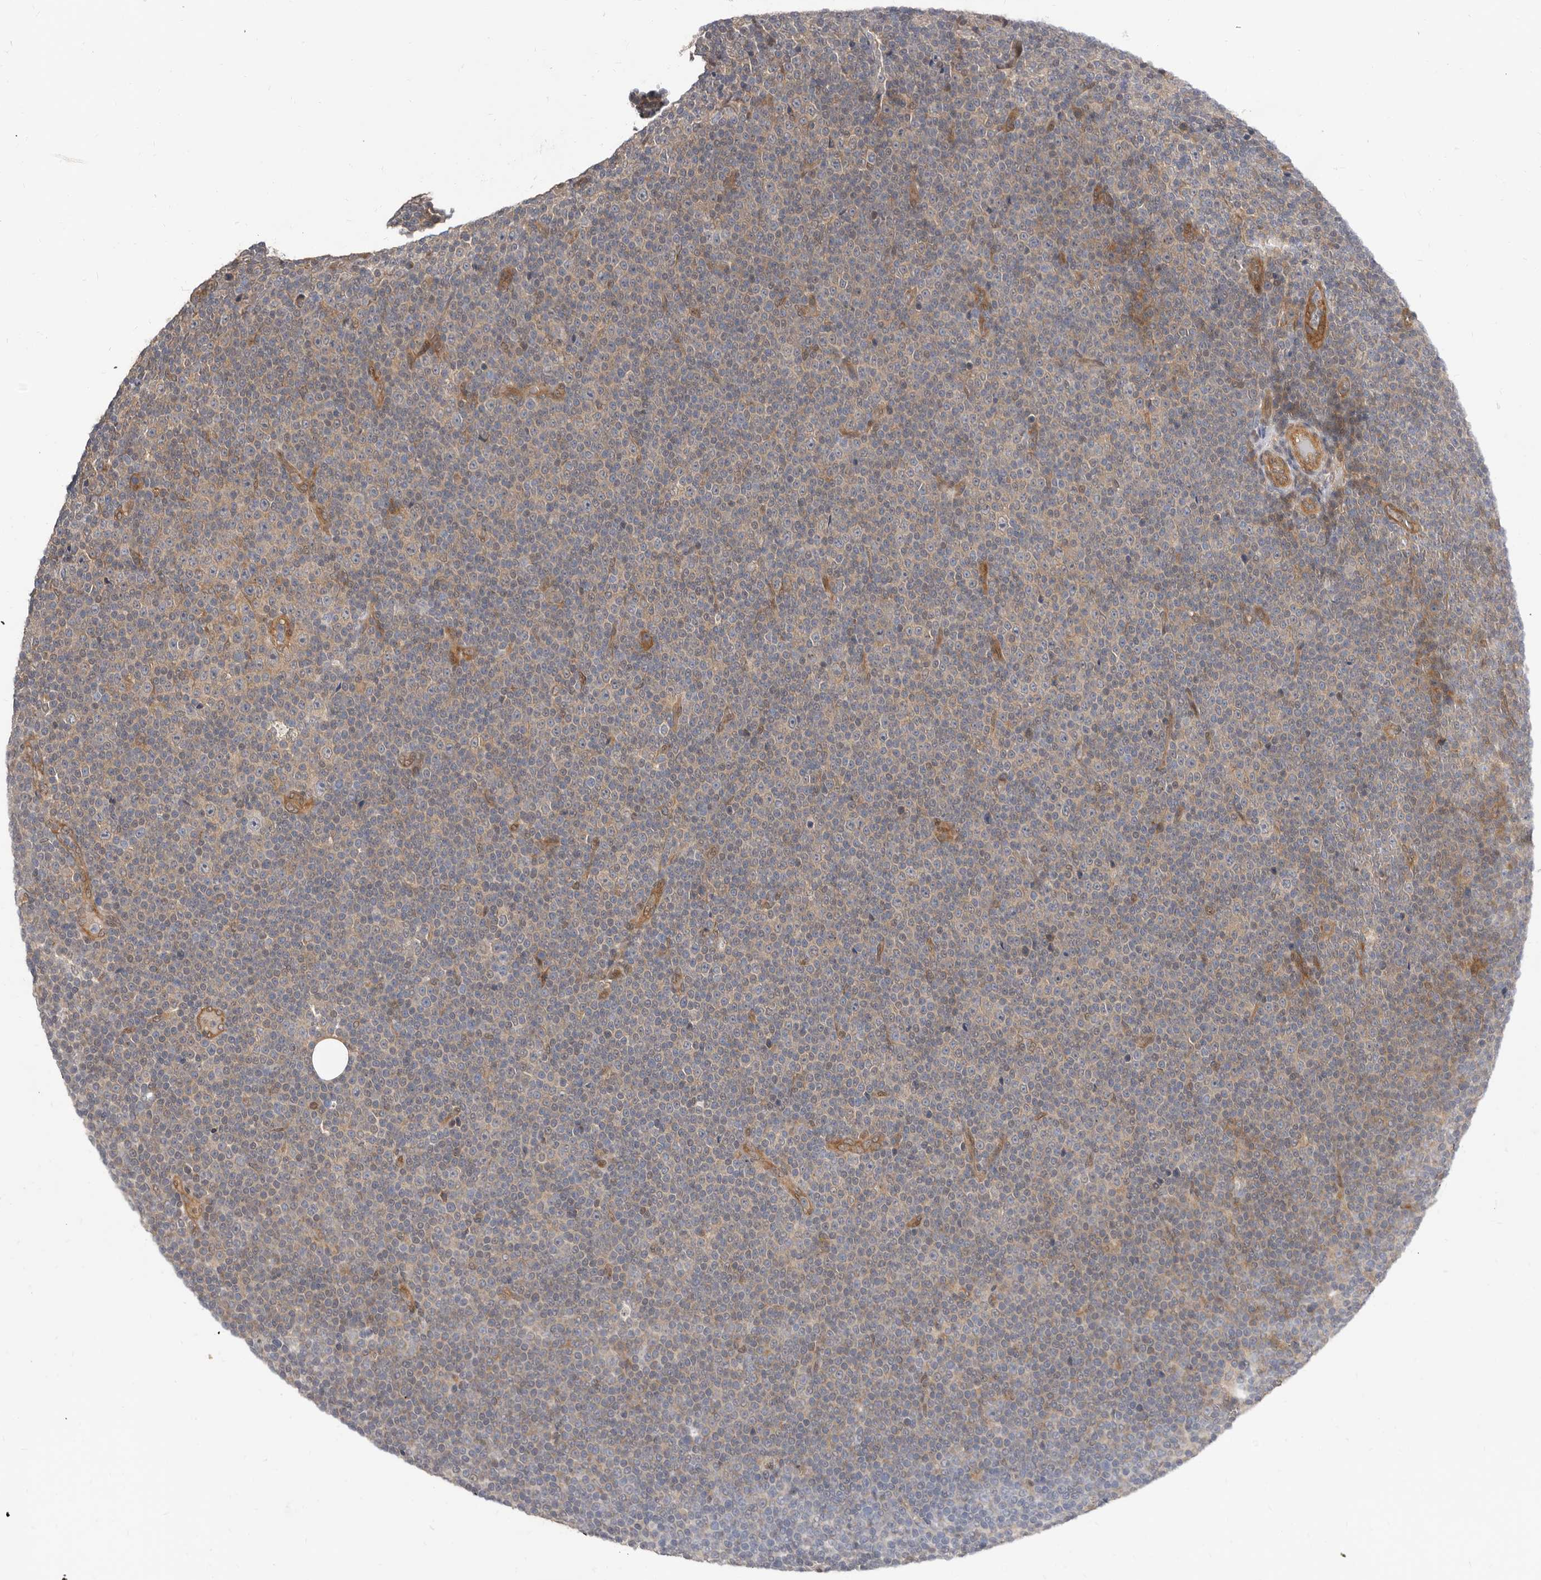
{"staining": {"intensity": "weak", "quantity": "<25%", "location": "cytoplasmic/membranous"}, "tissue": "lymphoma", "cell_type": "Tumor cells", "image_type": "cancer", "snomed": [{"axis": "morphology", "description": "Malignant lymphoma, non-Hodgkin's type, Low grade"}, {"axis": "topography", "description": "Lymph node"}], "caption": "This is a image of IHC staining of lymphoma, which shows no positivity in tumor cells.", "gene": "SBDS", "patient": {"sex": "female", "age": 67}}